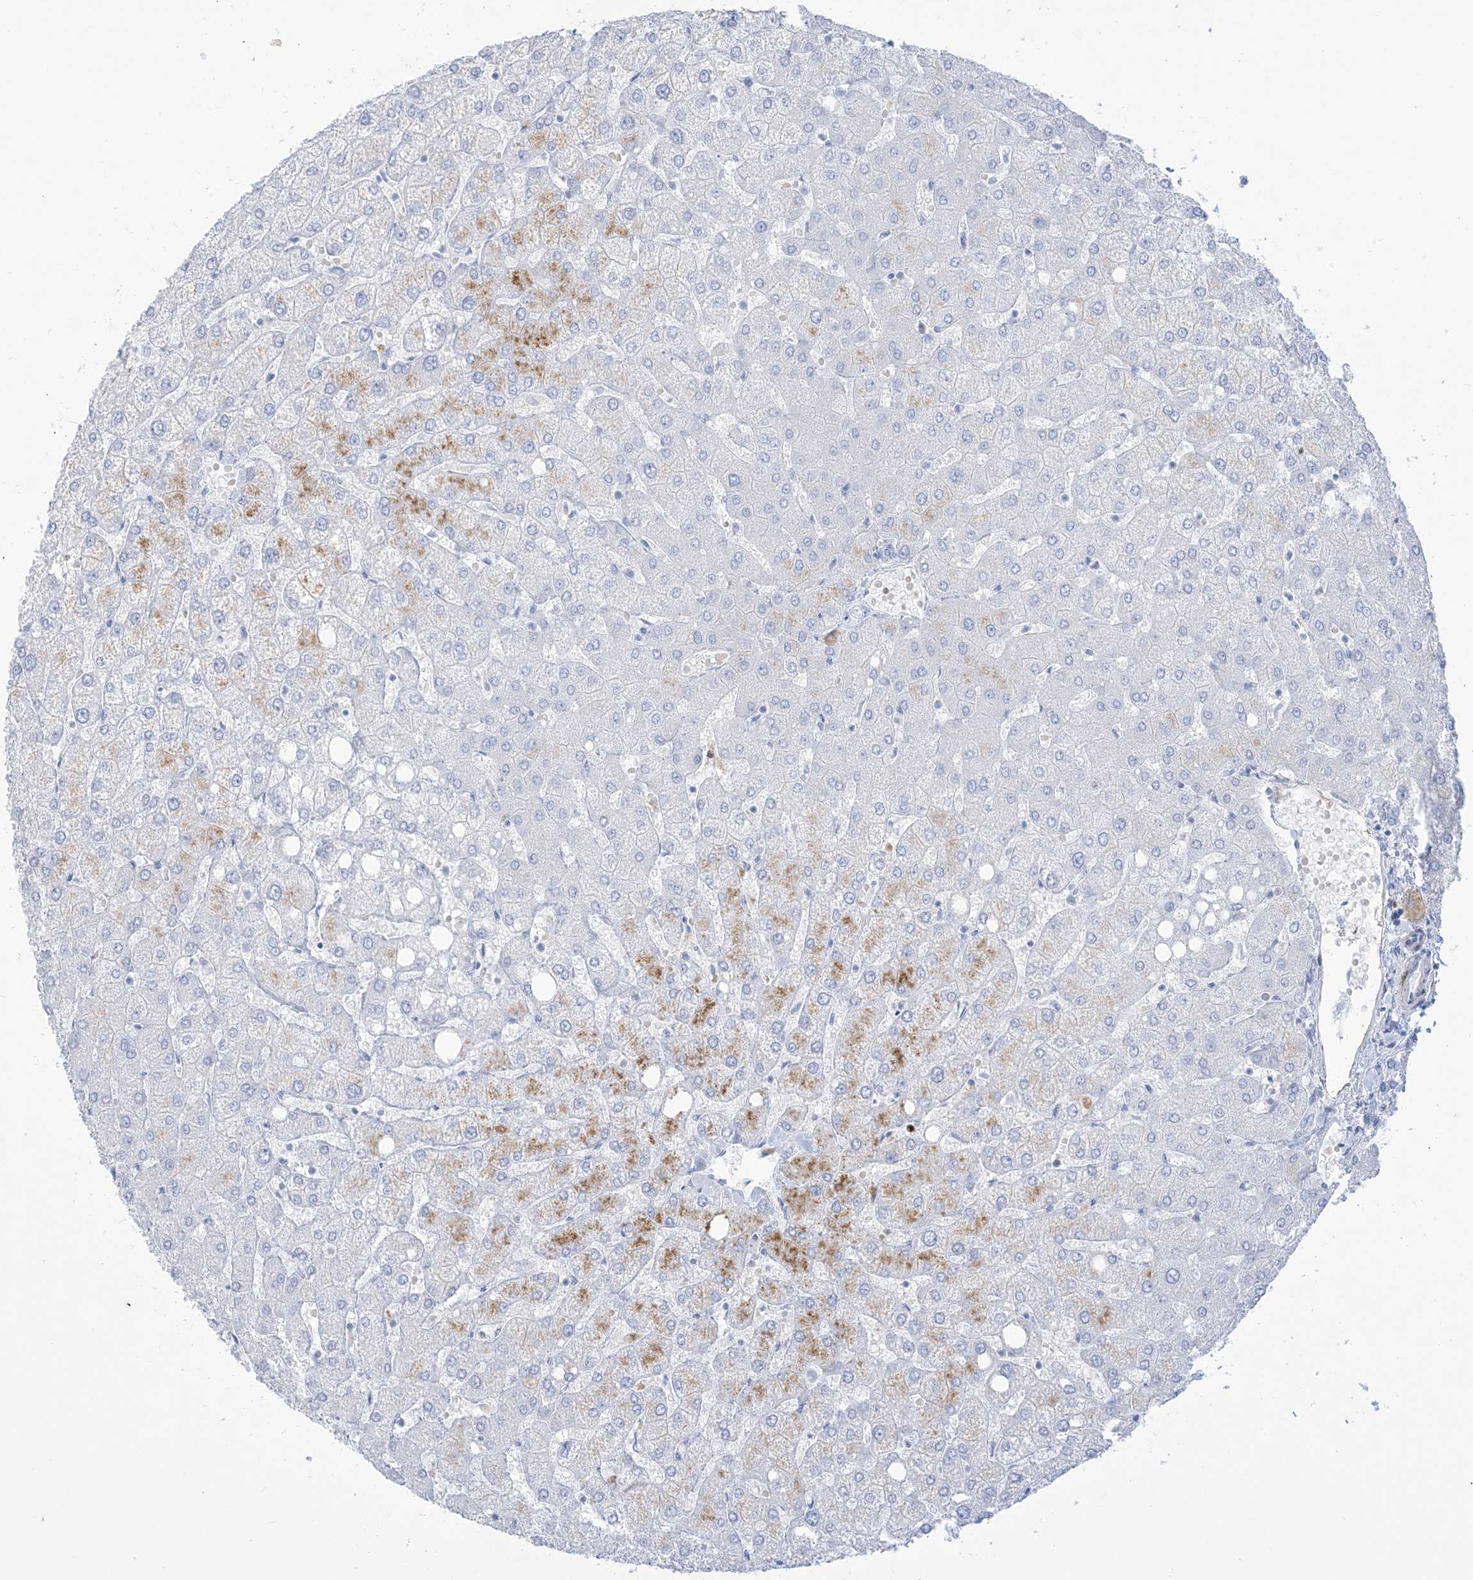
{"staining": {"intensity": "negative", "quantity": "none", "location": "none"}, "tissue": "liver", "cell_type": "Cholangiocytes", "image_type": "normal", "snomed": [{"axis": "morphology", "description": "Normal tissue, NOS"}, {"axis": "topography", "description": "Liver"}], "caption": "Cholangiocytes show no significant protein positivity in benign liver.", "gene": "B3GNT7", "patient": {"sex": "female", "age": 54}}